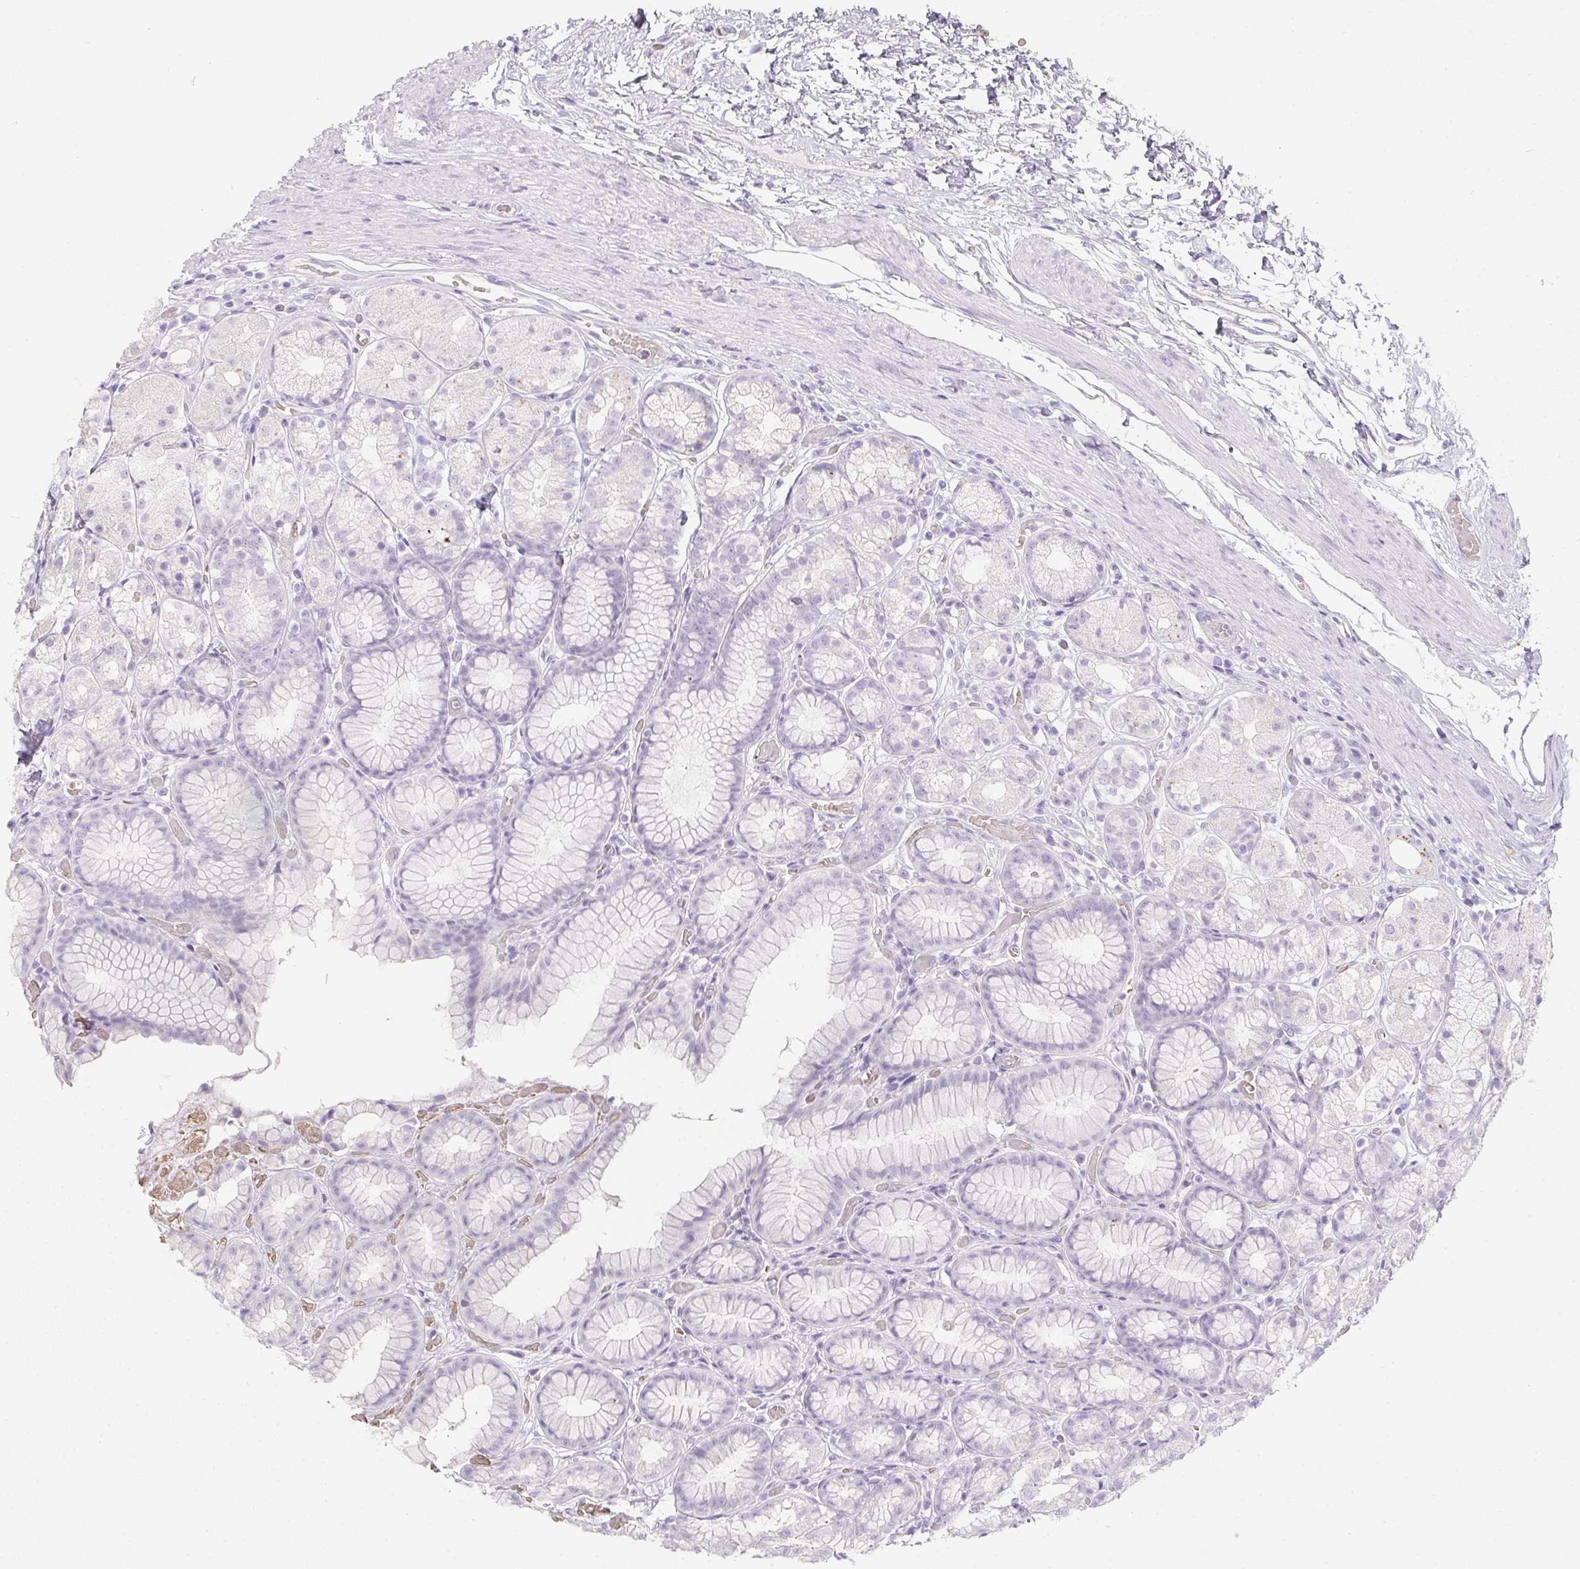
{"staining": {"intensity": "negative", "quantity": "none", "location": "none"}, "tissue": "stomach", "cell_type": "Glandular cells", "image_type": "normal", "snomed": [{"axis": "morphology", "description": "Normal tissue, NOS"}, {"axis": "topography", "description": "Stomach"}], "caption": "Glandular cells are negative for brown protein staining in normal stomach.", "gene": "DCD", "patient": {"sex": "male", "age": 70}}